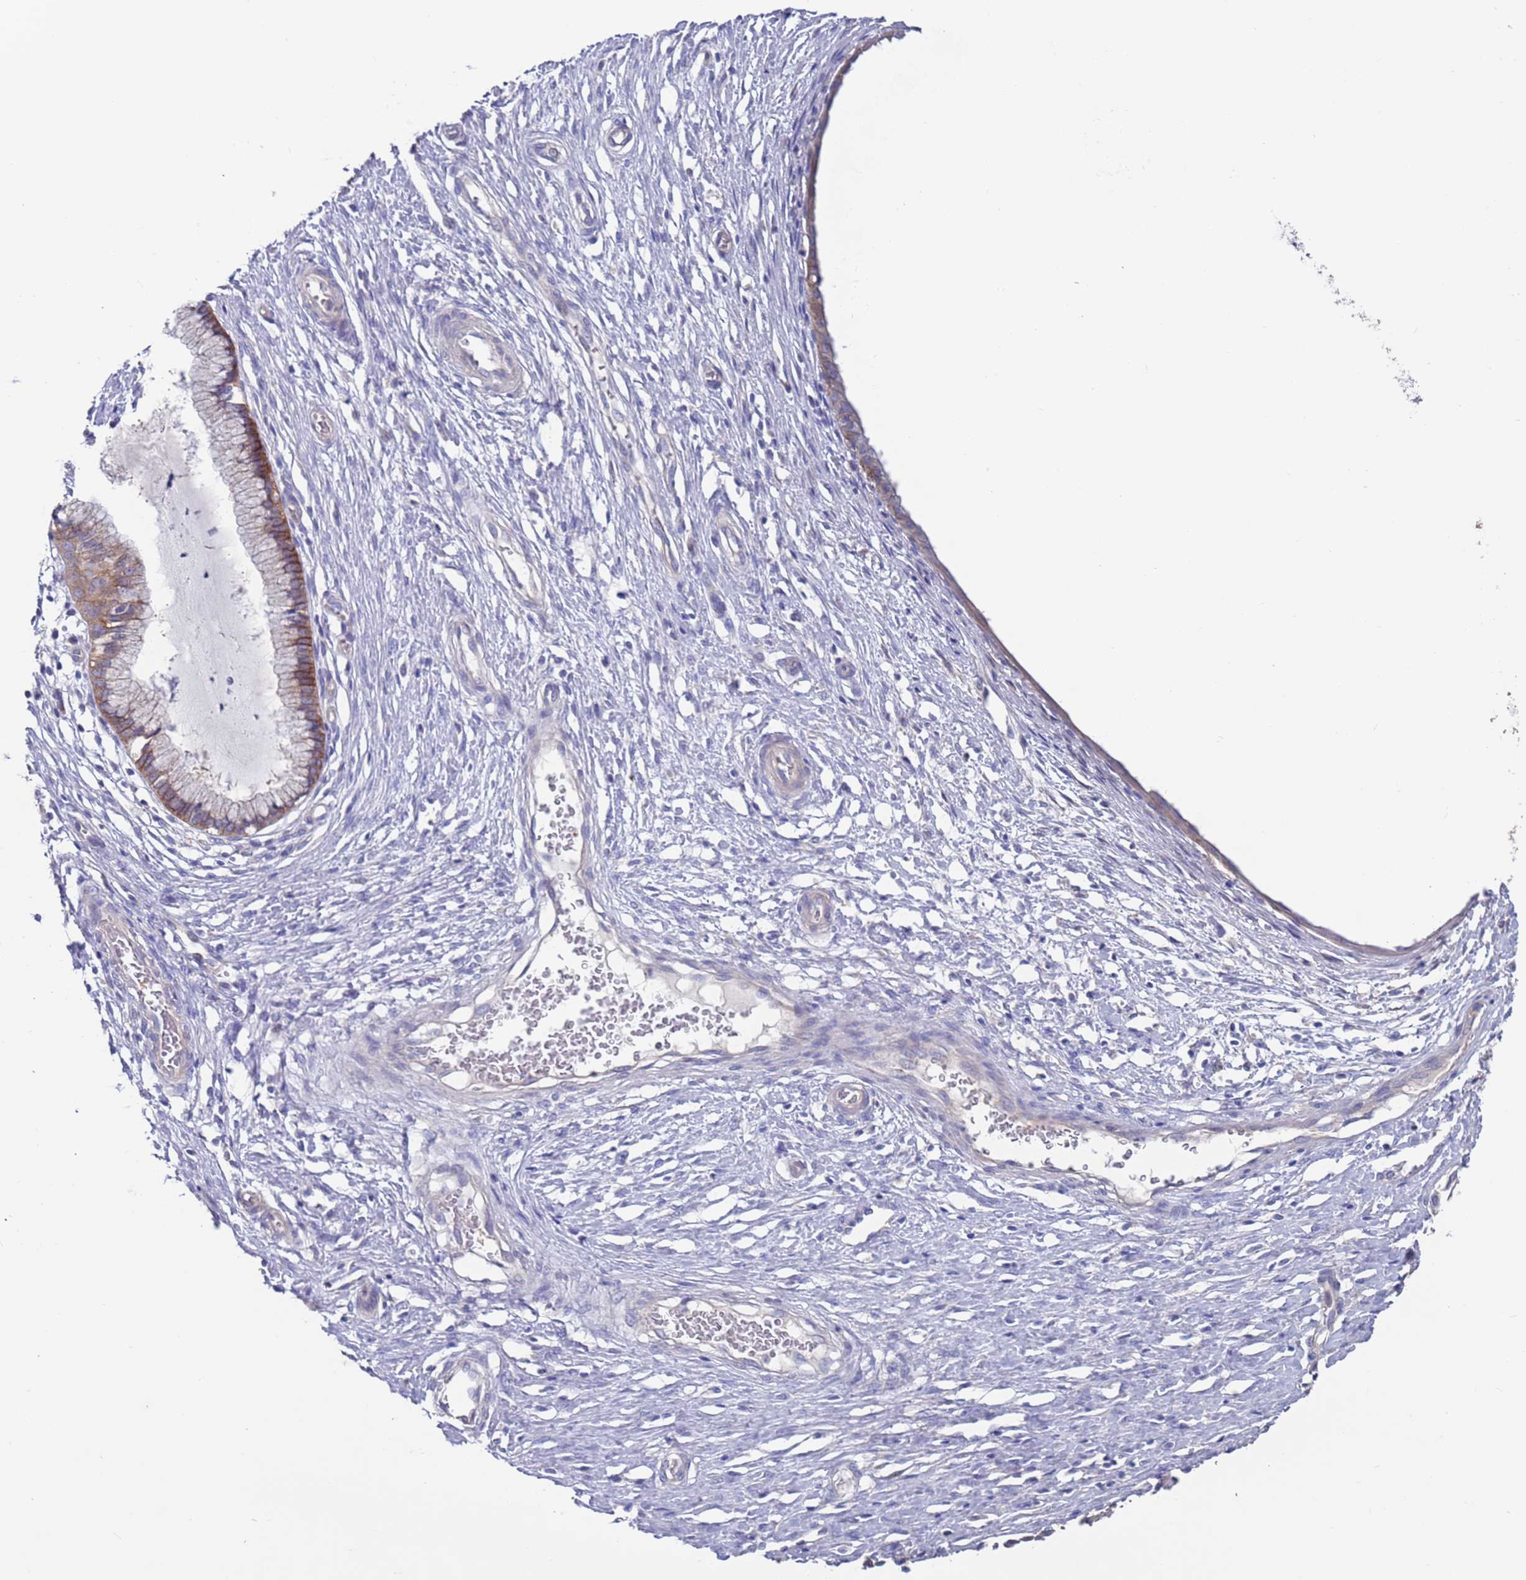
{"staining": {"intensity": "strong", "quantity": ">75%", "location": "cytoplasmic/membranous"}, "tissue": "cervix", "cell_type": "Glandular cells", "image_type": "normal", "snomed": [{"axis": "morphology", "description": "Normal tissue, NOS"}, {"axis": "topography", "description": "Cervix"}], "caption": "Immunohistochemical staining of unremarkable human cervix exhibits high levels of strong cytoplasmic/membranous positivity in about >75% of glandular cells.", "gene": "KRTCAP3", "patient": {"sex": "female", "age": 55}}